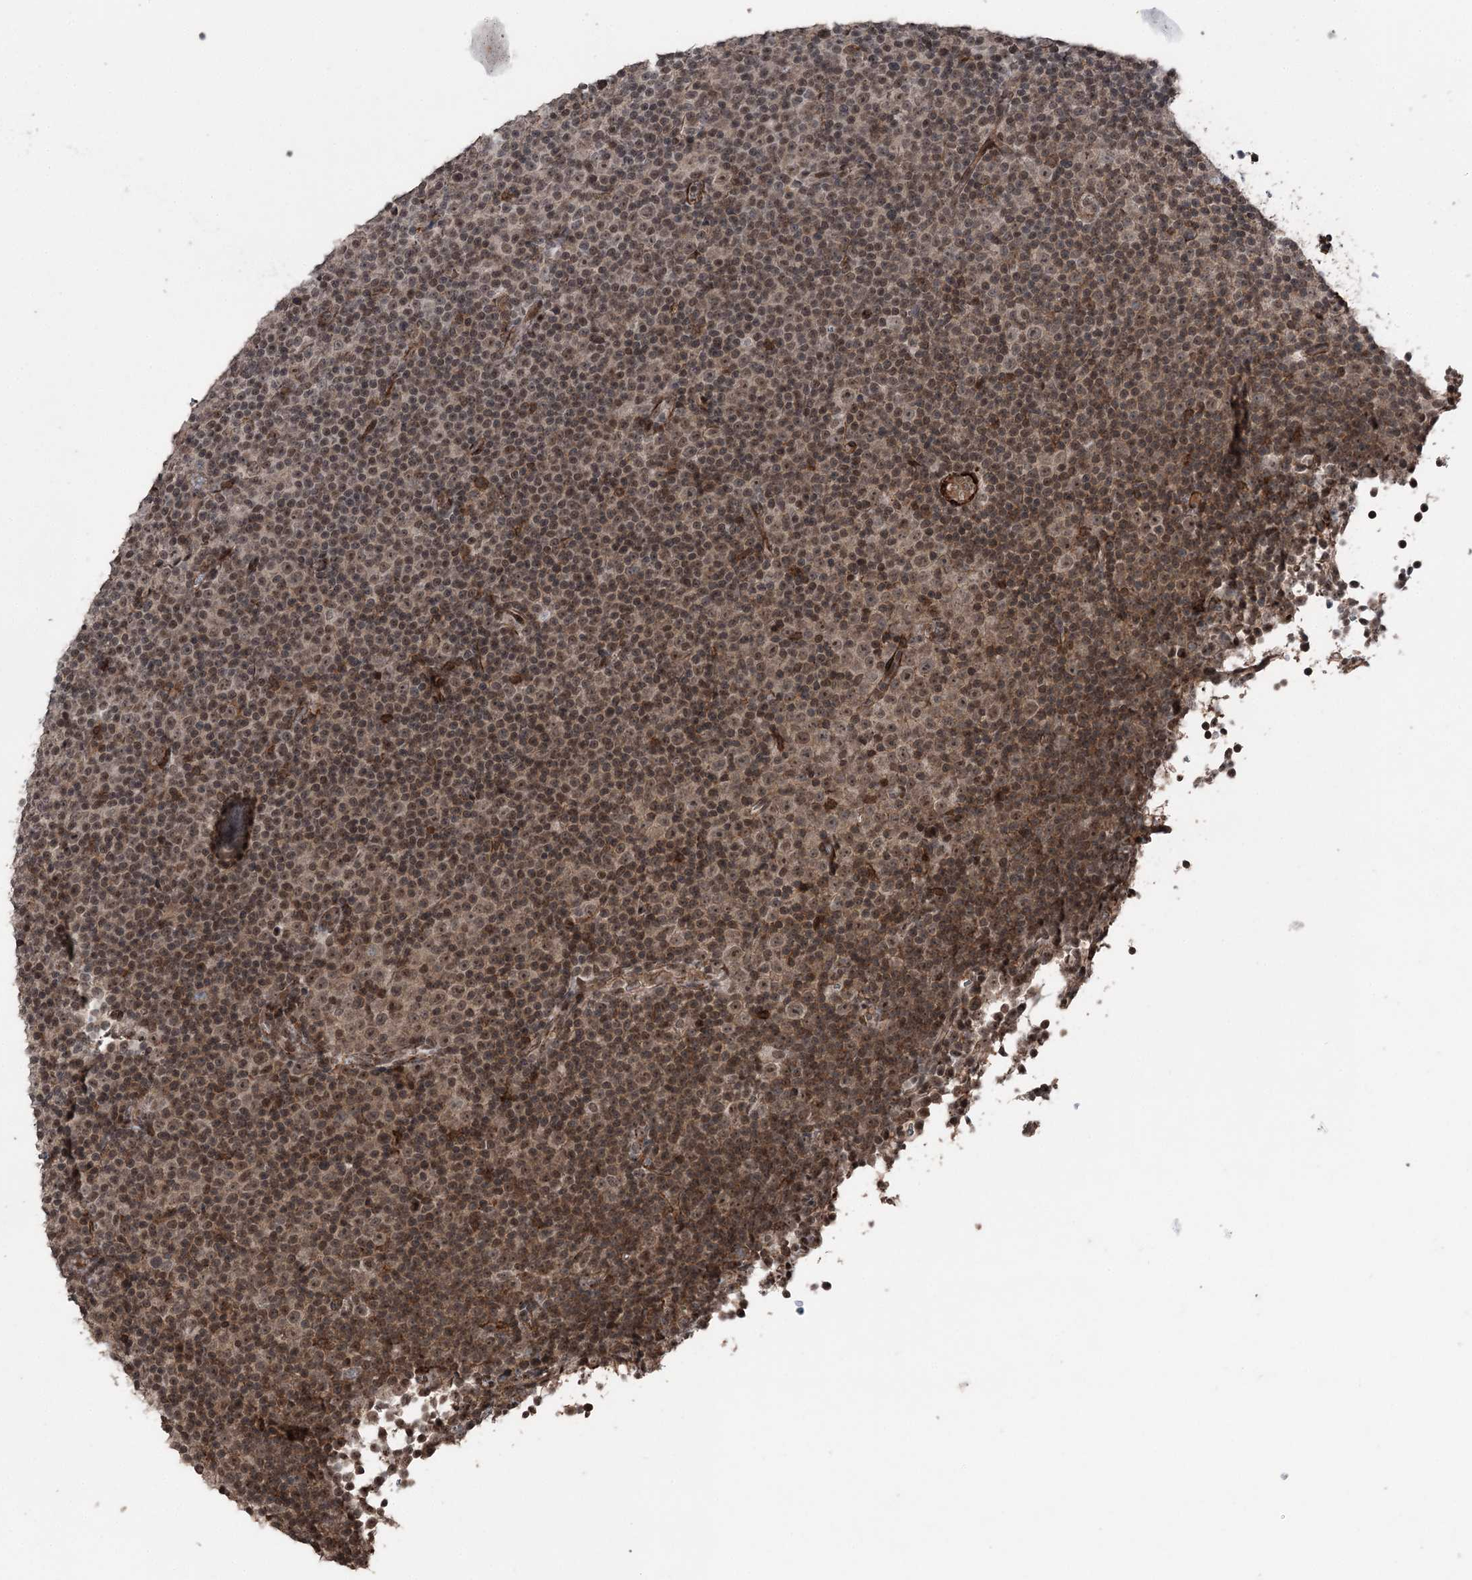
{"staining": {"intensity": "moderate", "quantity": ">75%", "location": "nuclear"}, "tissue": "lymphoma", "cell_type": "Tumor cells", "image_type": "cancer", "snomed": [{"axis": "morphology", "description": "Malignant lymphoma, non-Hodgkin's type, Low grade"}, {"axis": "topography", "description": "Lymph node"}], "caption": "Lymphoma stained with a protein marker displays moderate staining in tumor cells.", "gene": "CCDC82", "patient": {"sex": "female", "age": 67}}